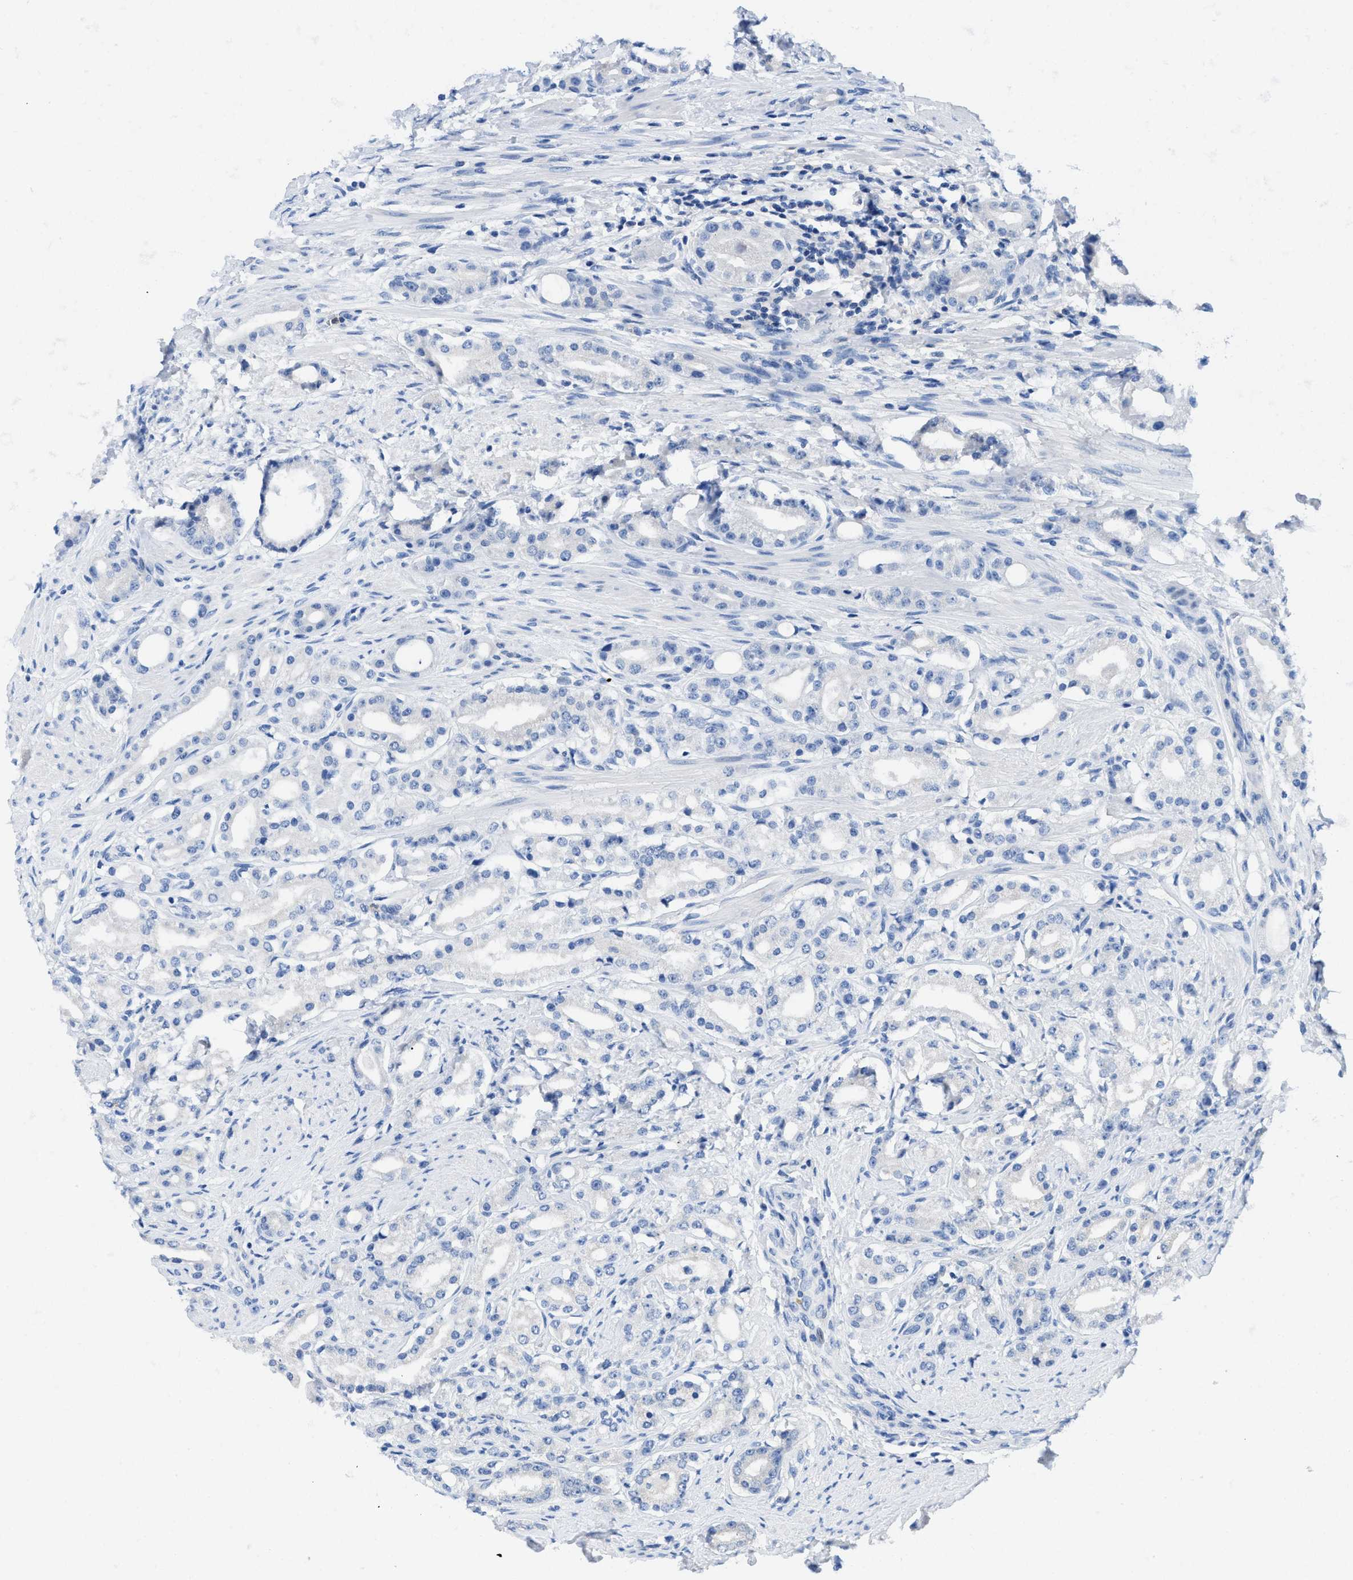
{"staining": {"intensity": "negative", "quantity": "none", "location": "none"}, "tissue": "prostate cancer", "cell_type": "Tumor cells", "image_type": "cancer", "snomed": [{"axis": "morphology", "description": "Adenocarcinoma, Low grade"}, {"axis": "topography", "description": "Prostate"}], "caption": "This is a photomicrograph of IHC staining of prostate cancer (adenocarcinoma (low-grade)), which shows no positivity in tumor cells.", "gene": "NEB", "patient": {"sex": "male", "age": 63}}